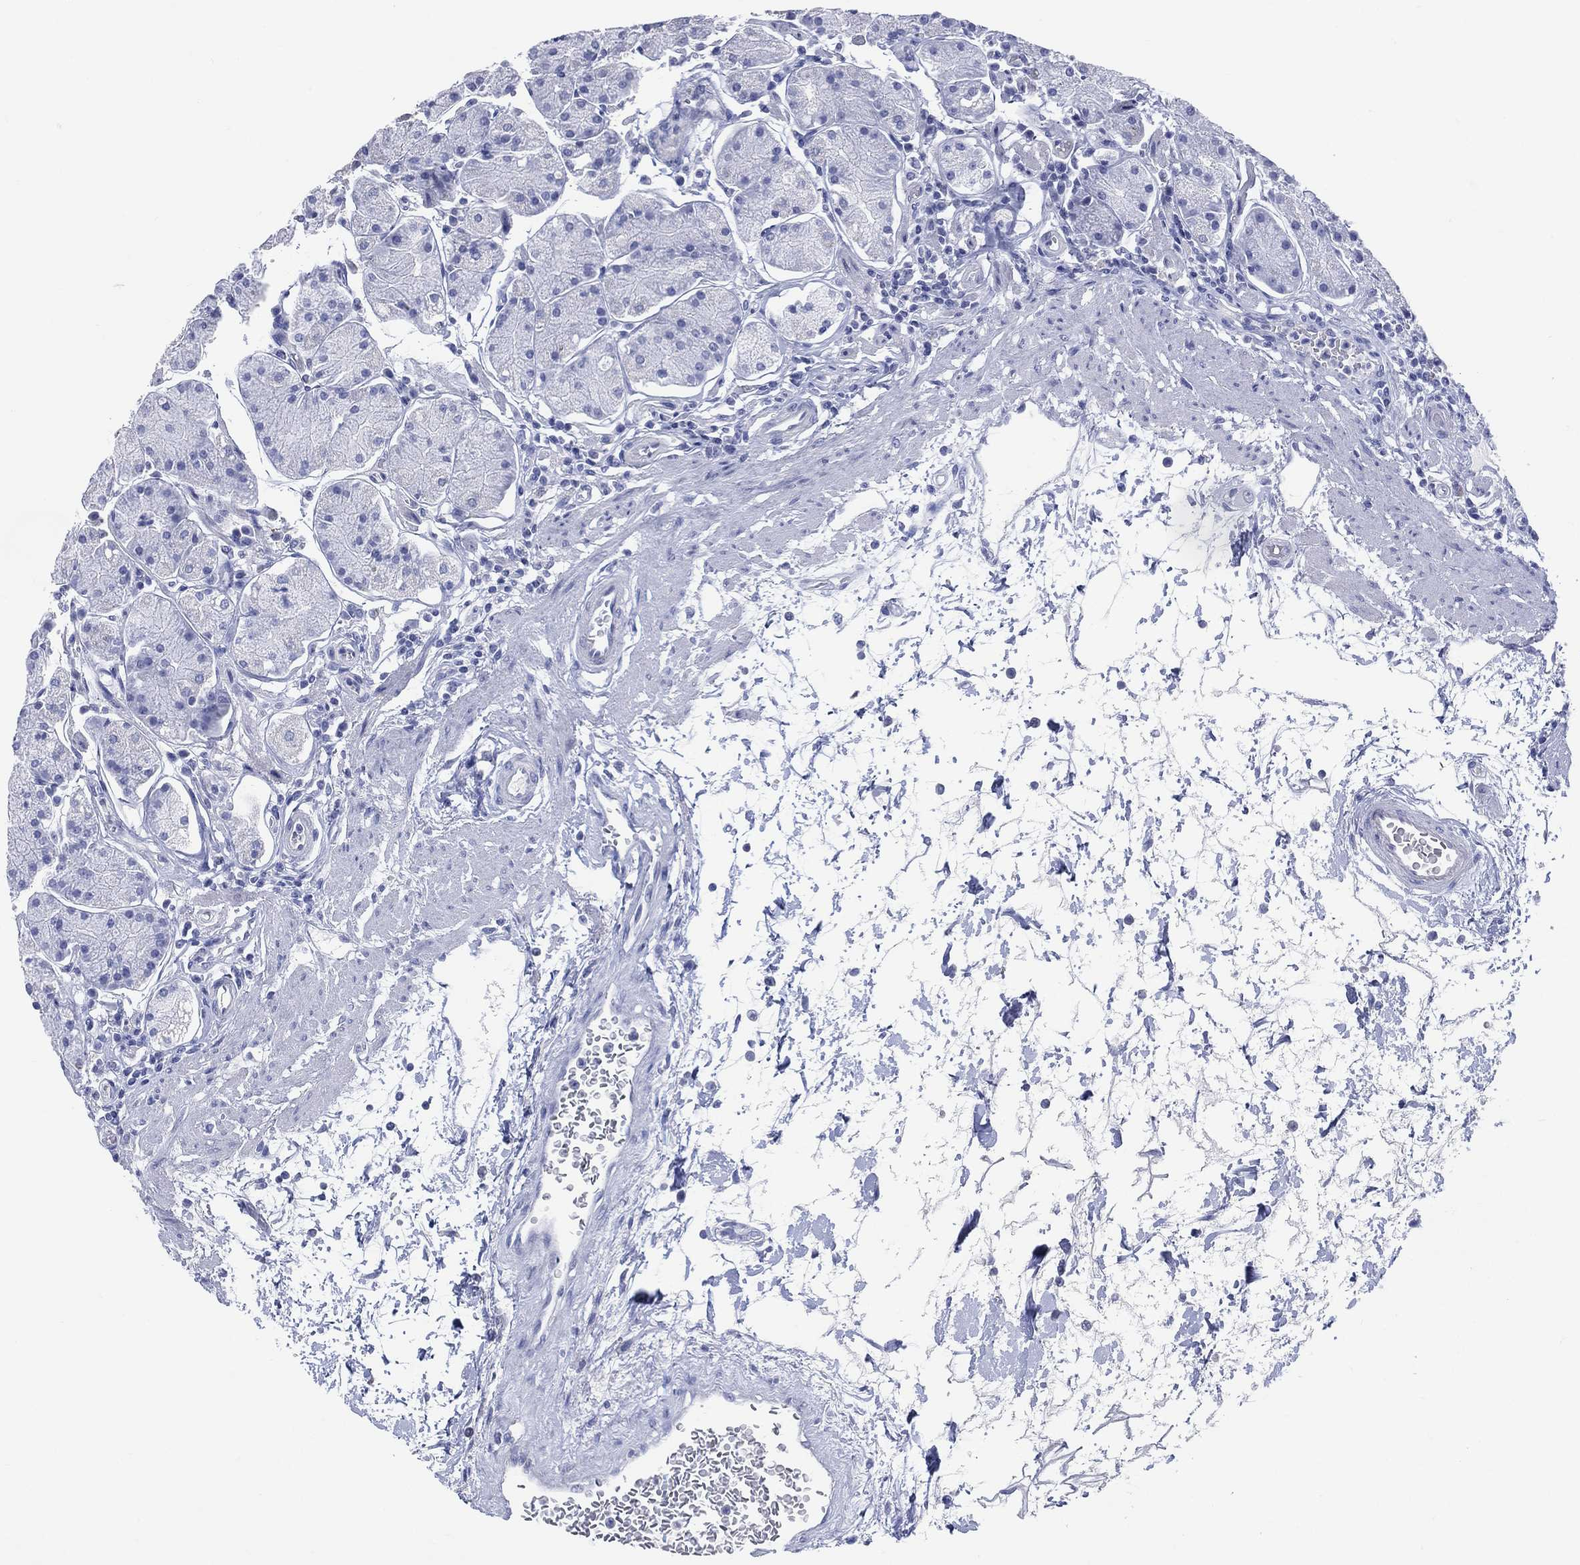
{"staining": {"intensity": "negative", "quantity": "none", "location": "none"}, "tissue": "stomach", "cell_type": "Glandular cells", "image_type": "normal", "snomed": [{"axis": "morphology", "description": "Normal tissue, NOS"}, {"axis": "topography", "description": "Stomach"}], "caption": "Immunohistochemical staining of unremarkable stomach exhibits no significant positivity in glandular cells. (Stains: DAB (3,3'-diaminobenzidine) IHC with hematoxylin counter stain, Microscopy: brightfield microscopy at high magnification).", "gene": "TMEM247", "patient": {"sex": "male", "age": 54}}